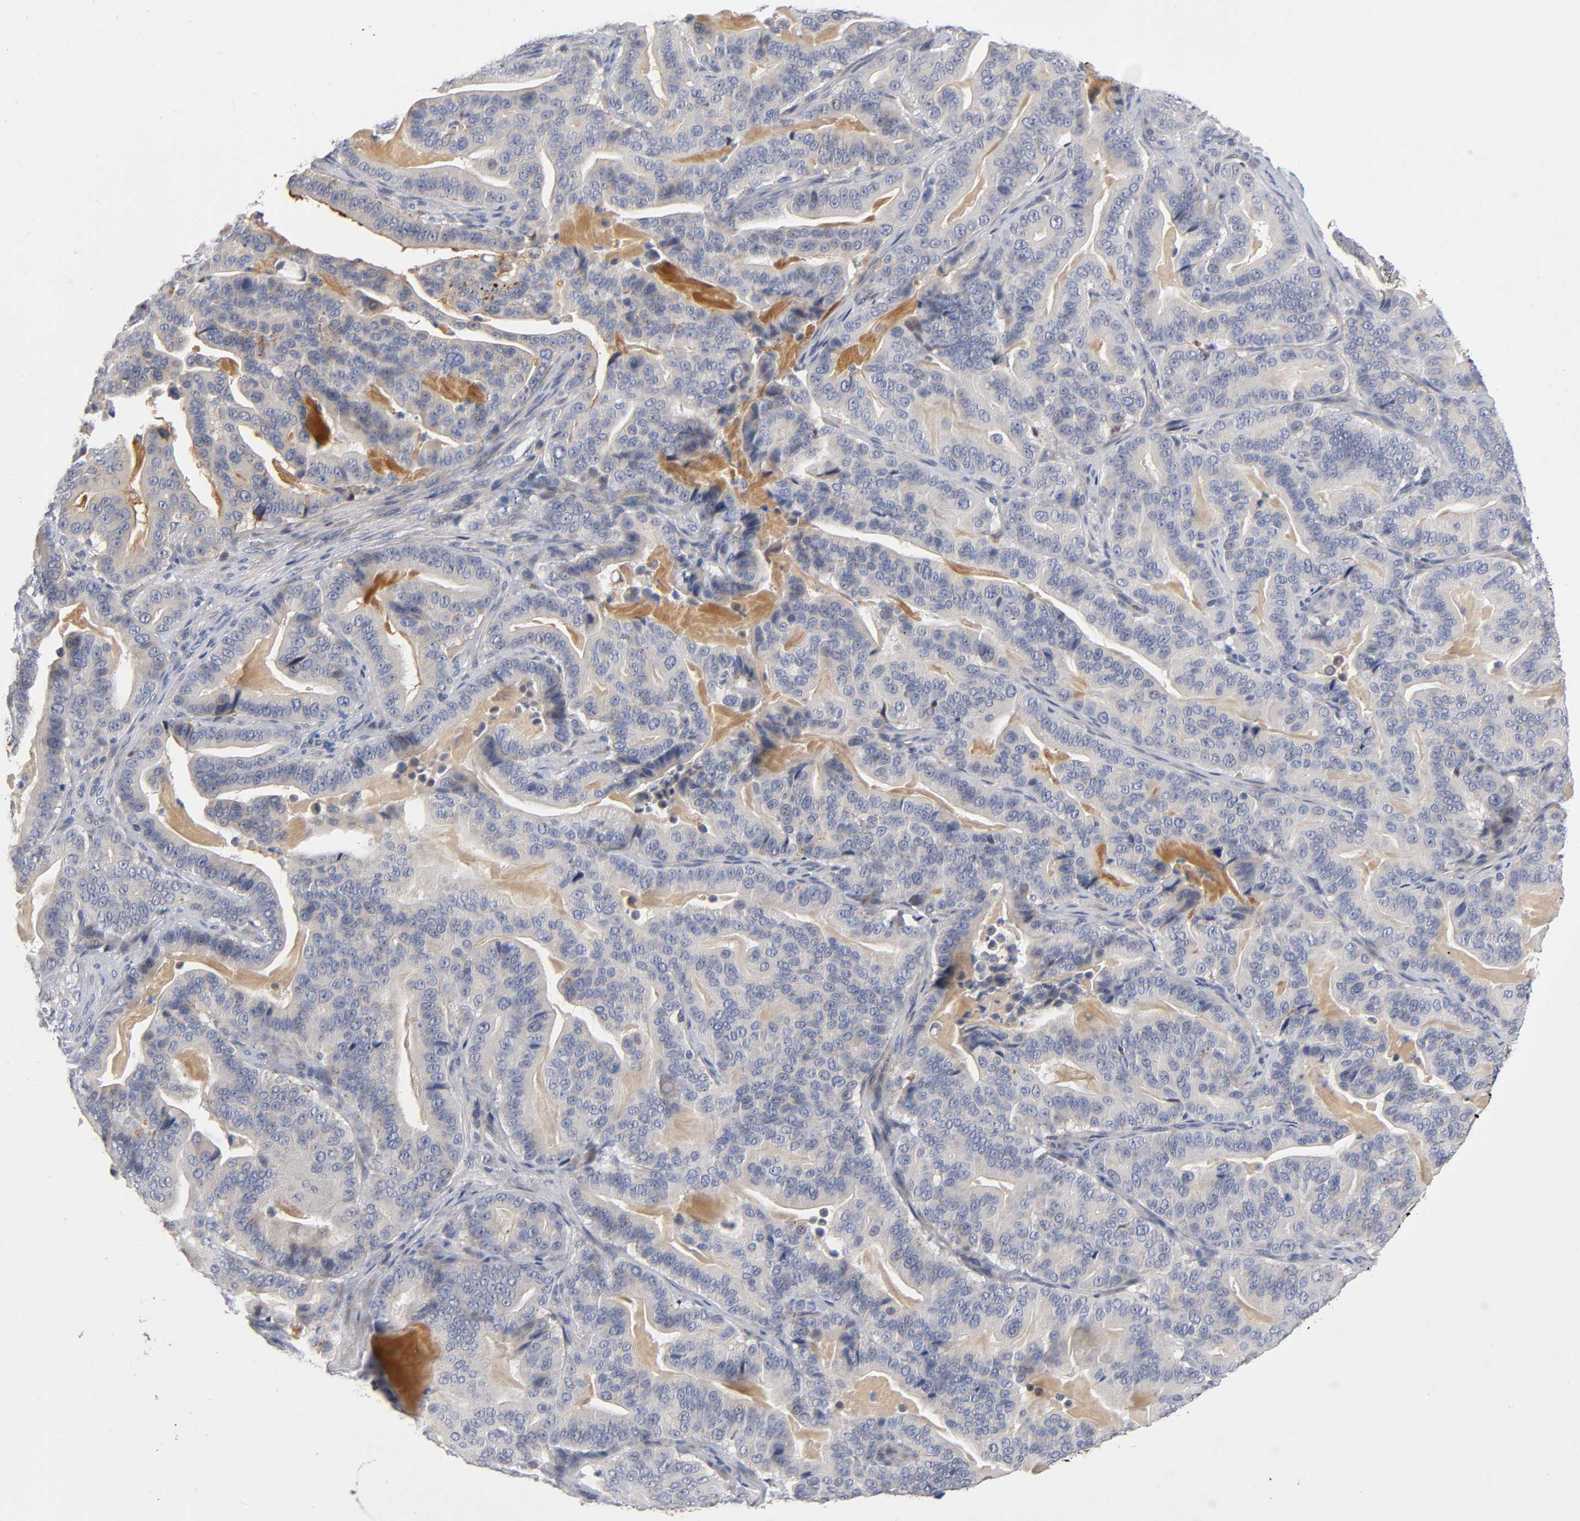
{"staining": {"intensity": "weak", "quantity": "25%-75%", "location": "cytoplasmic/membranous"}, "tissue": "pancreatic cancer", "cell_type": "Tumor cells", "image_type": "cancer", "snomed": [{"axis": "morphology", "description": "Adenocarcinoma, NOS"}, {"axis": "topography", "description": "Pancreas"}], "caption": "Pancreatic adenocarcinoma stained with DAB immunohistochemistry (IHC) exhibits low levels of weak cytoplasmic/membranous expression in about 25%-75% of tumor cells.", "gene": "NOVA1", "patient": {"sex": "male", "age": 63}}